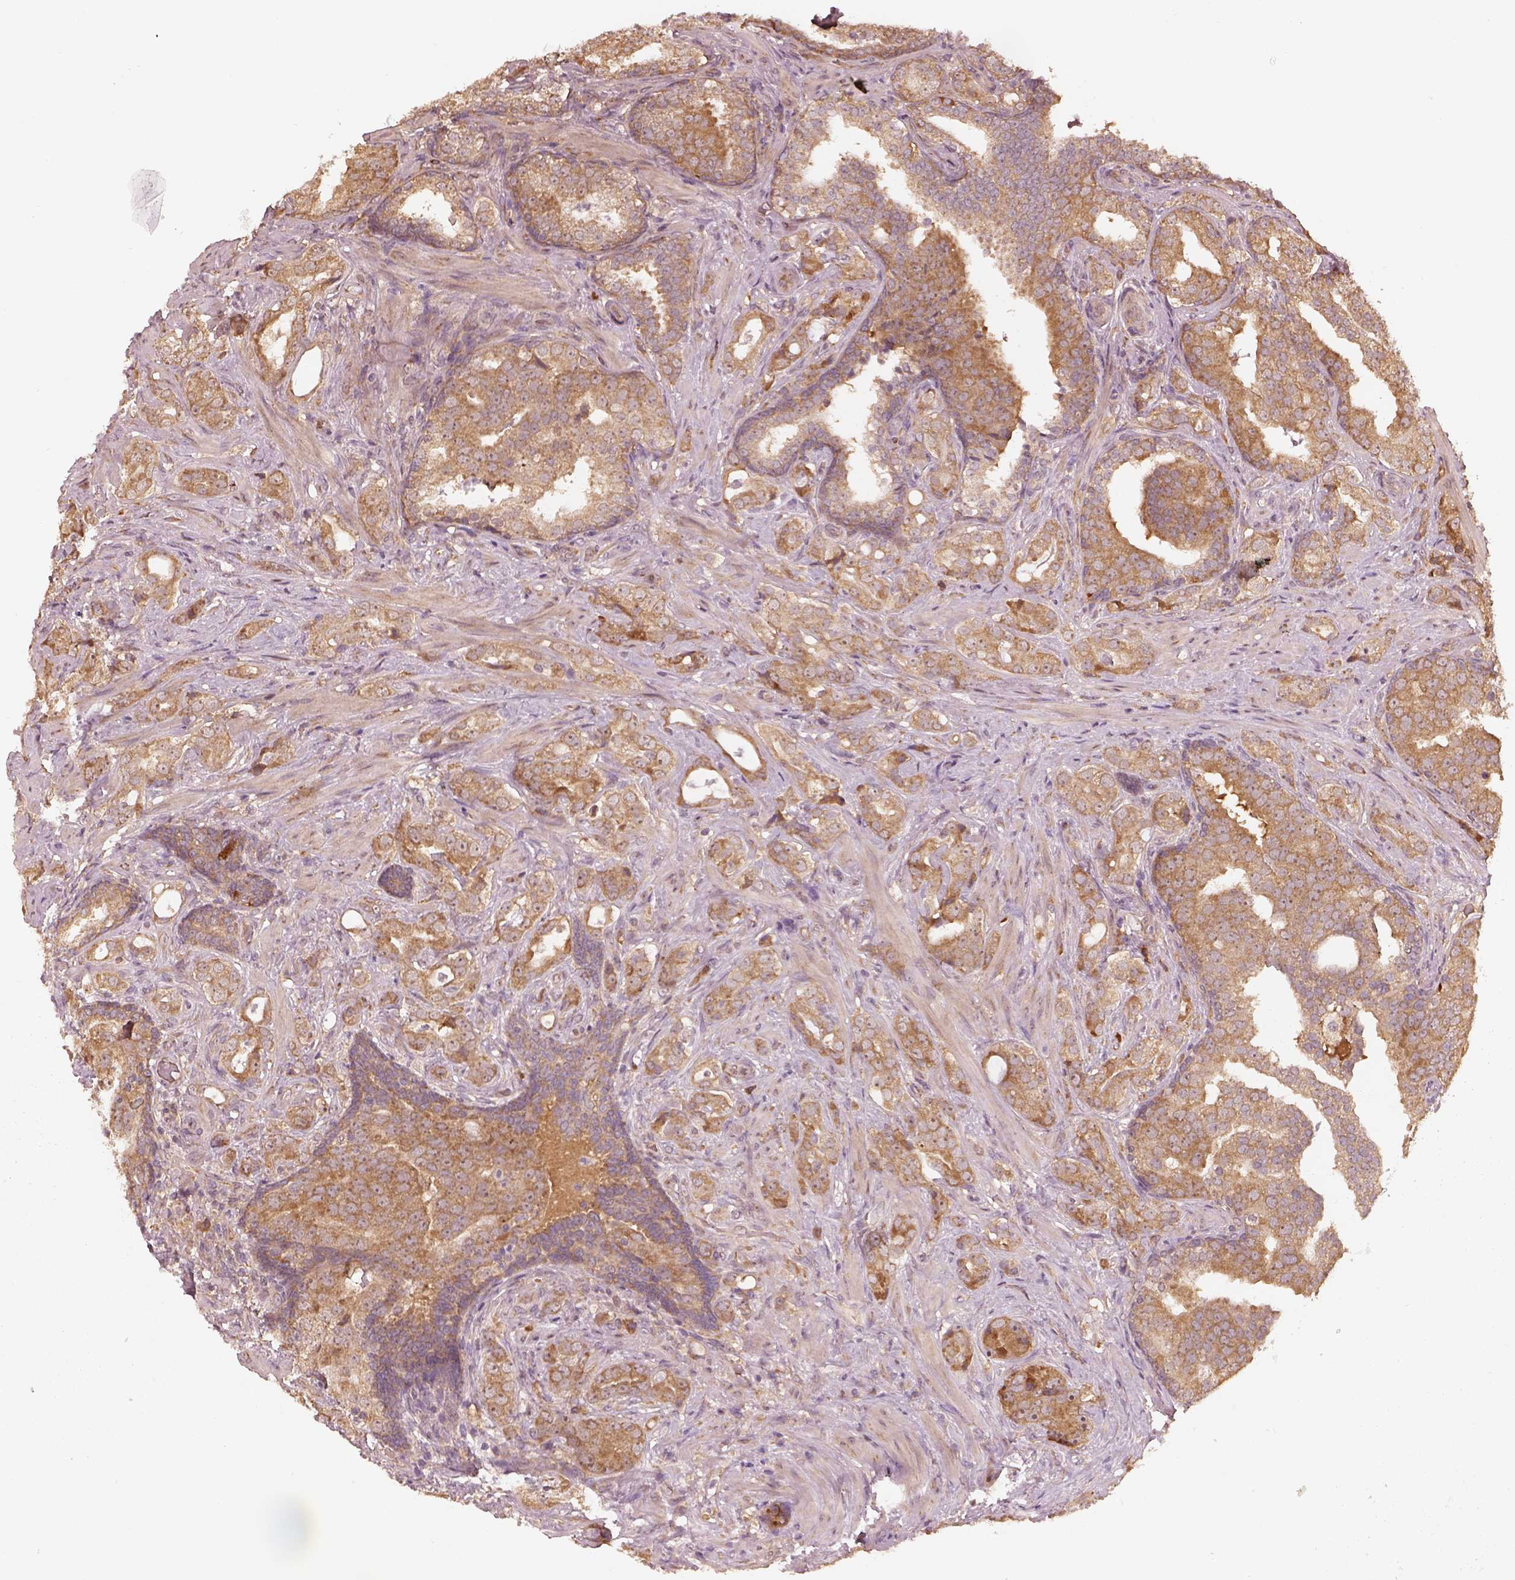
{"staining": {"intensity": "moderate", "quantity": ">75%", "location": "cytoplasmic/membranous"}, "tissue": "prostate cancer", "cell_type": "Tumor cells", "image_type": "cancer", "snomed": [{"axis": "morphology", "description": "Adenocarcinoma, NOS"}, {"axis": "topography", "description": "Prostate"}], "caption": "Prostate cancer stained with a protein marker reveals moderate staining in tumor cells.", "gene": "RPS5", "patient": {"sex": "male", "age": 57}}